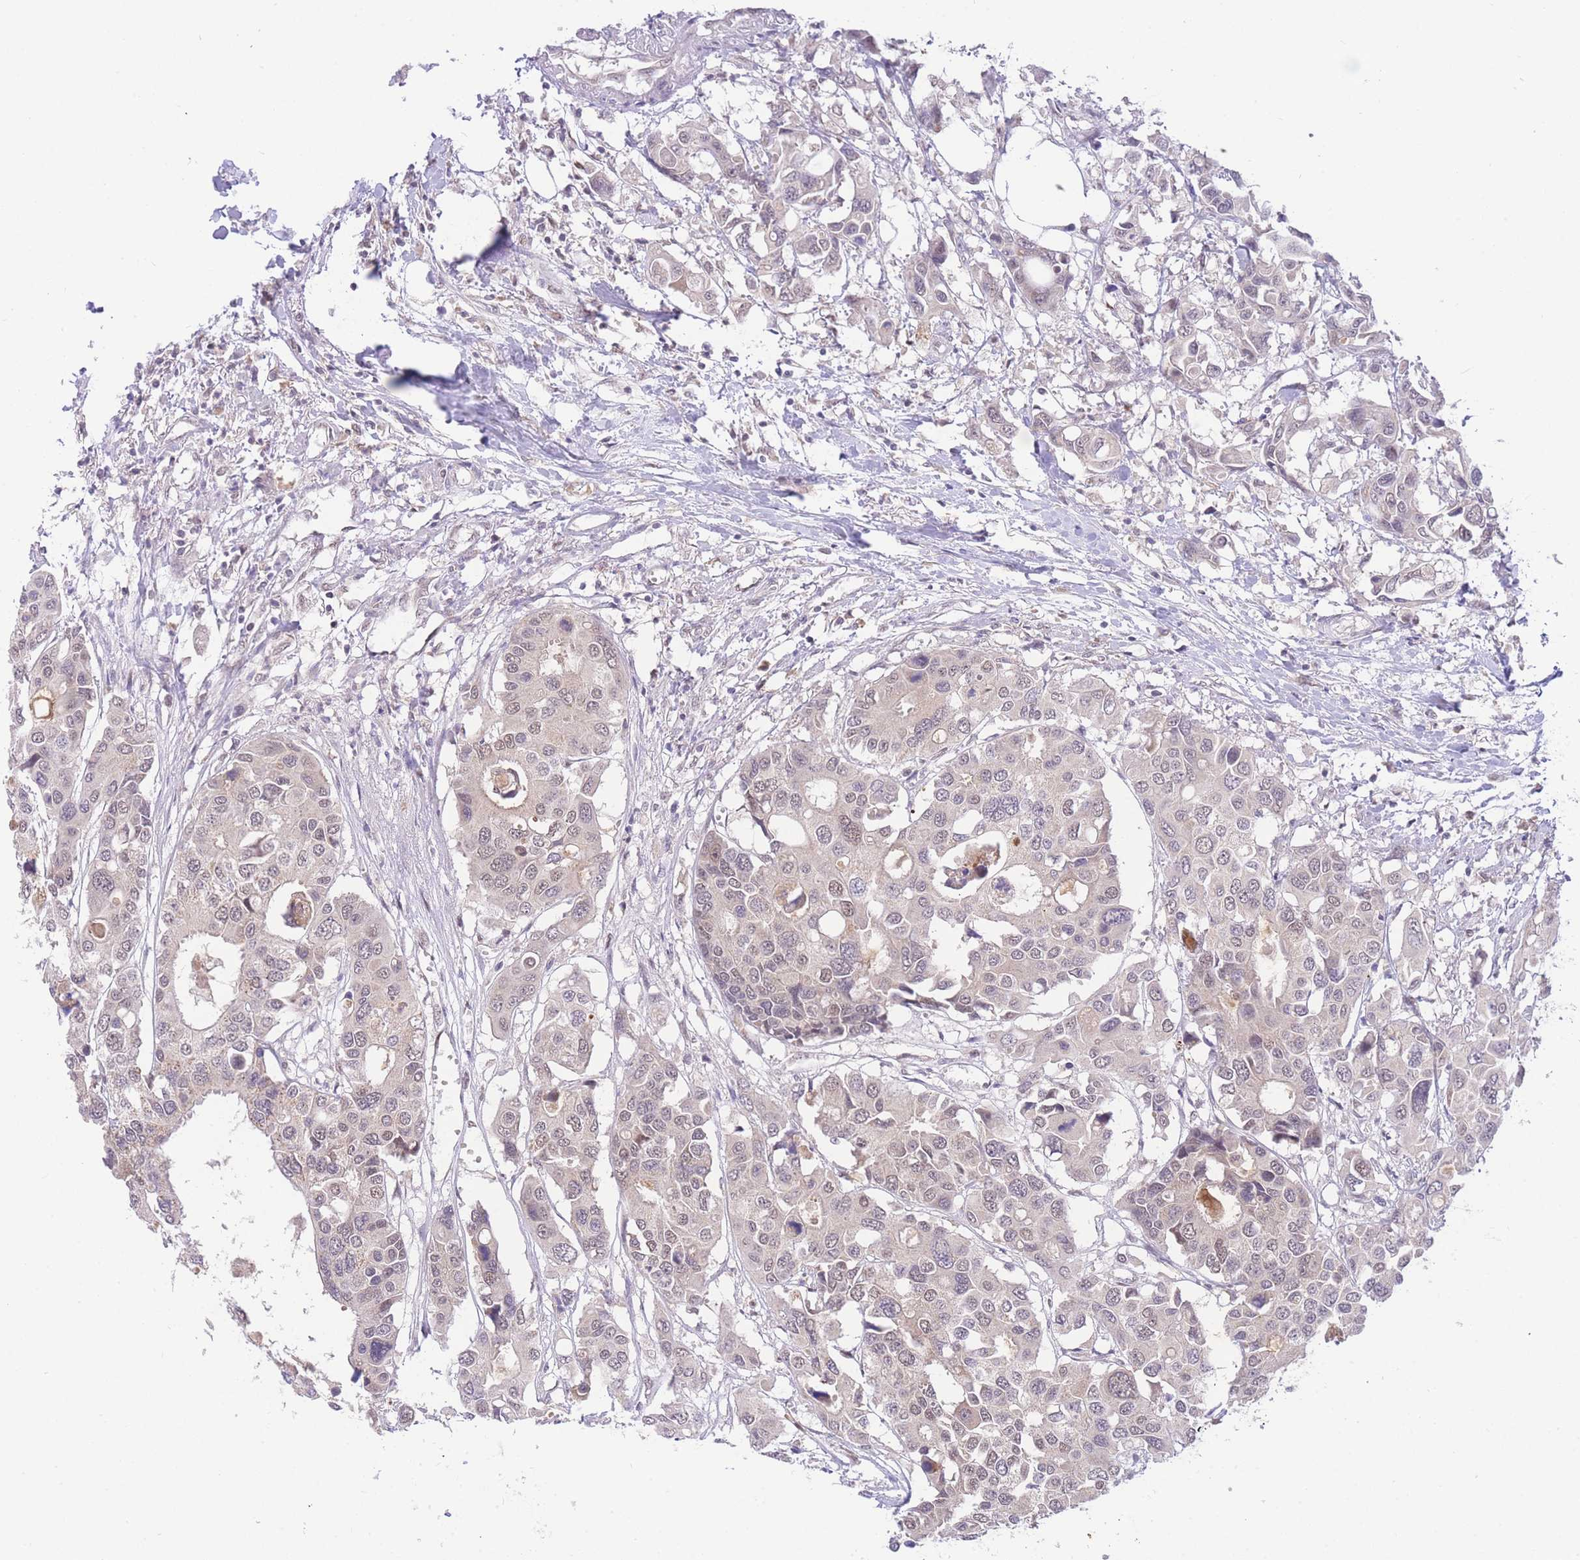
{"staining": {"intensity": "weak", "quantity": "25%-75%", "location": "nuclear"}, "tissue": "colorectal cancer", "cell_type": "Tumor cells", "image_type": "cancer", "snomed": [{"axis": "morphology", "description": "Adenocarcinoma, NOS"}, {"axis": "topography", "description": "Colon"}], "caption": "The histopathology image displays immunohistochemical staining of colorectal adenocarcinoma. There is weak nuclear expression is seen in approximately 25%-75% of tumor cells.", "gene": "PUS10", "patient": {"sex": "male", "age": 77}}